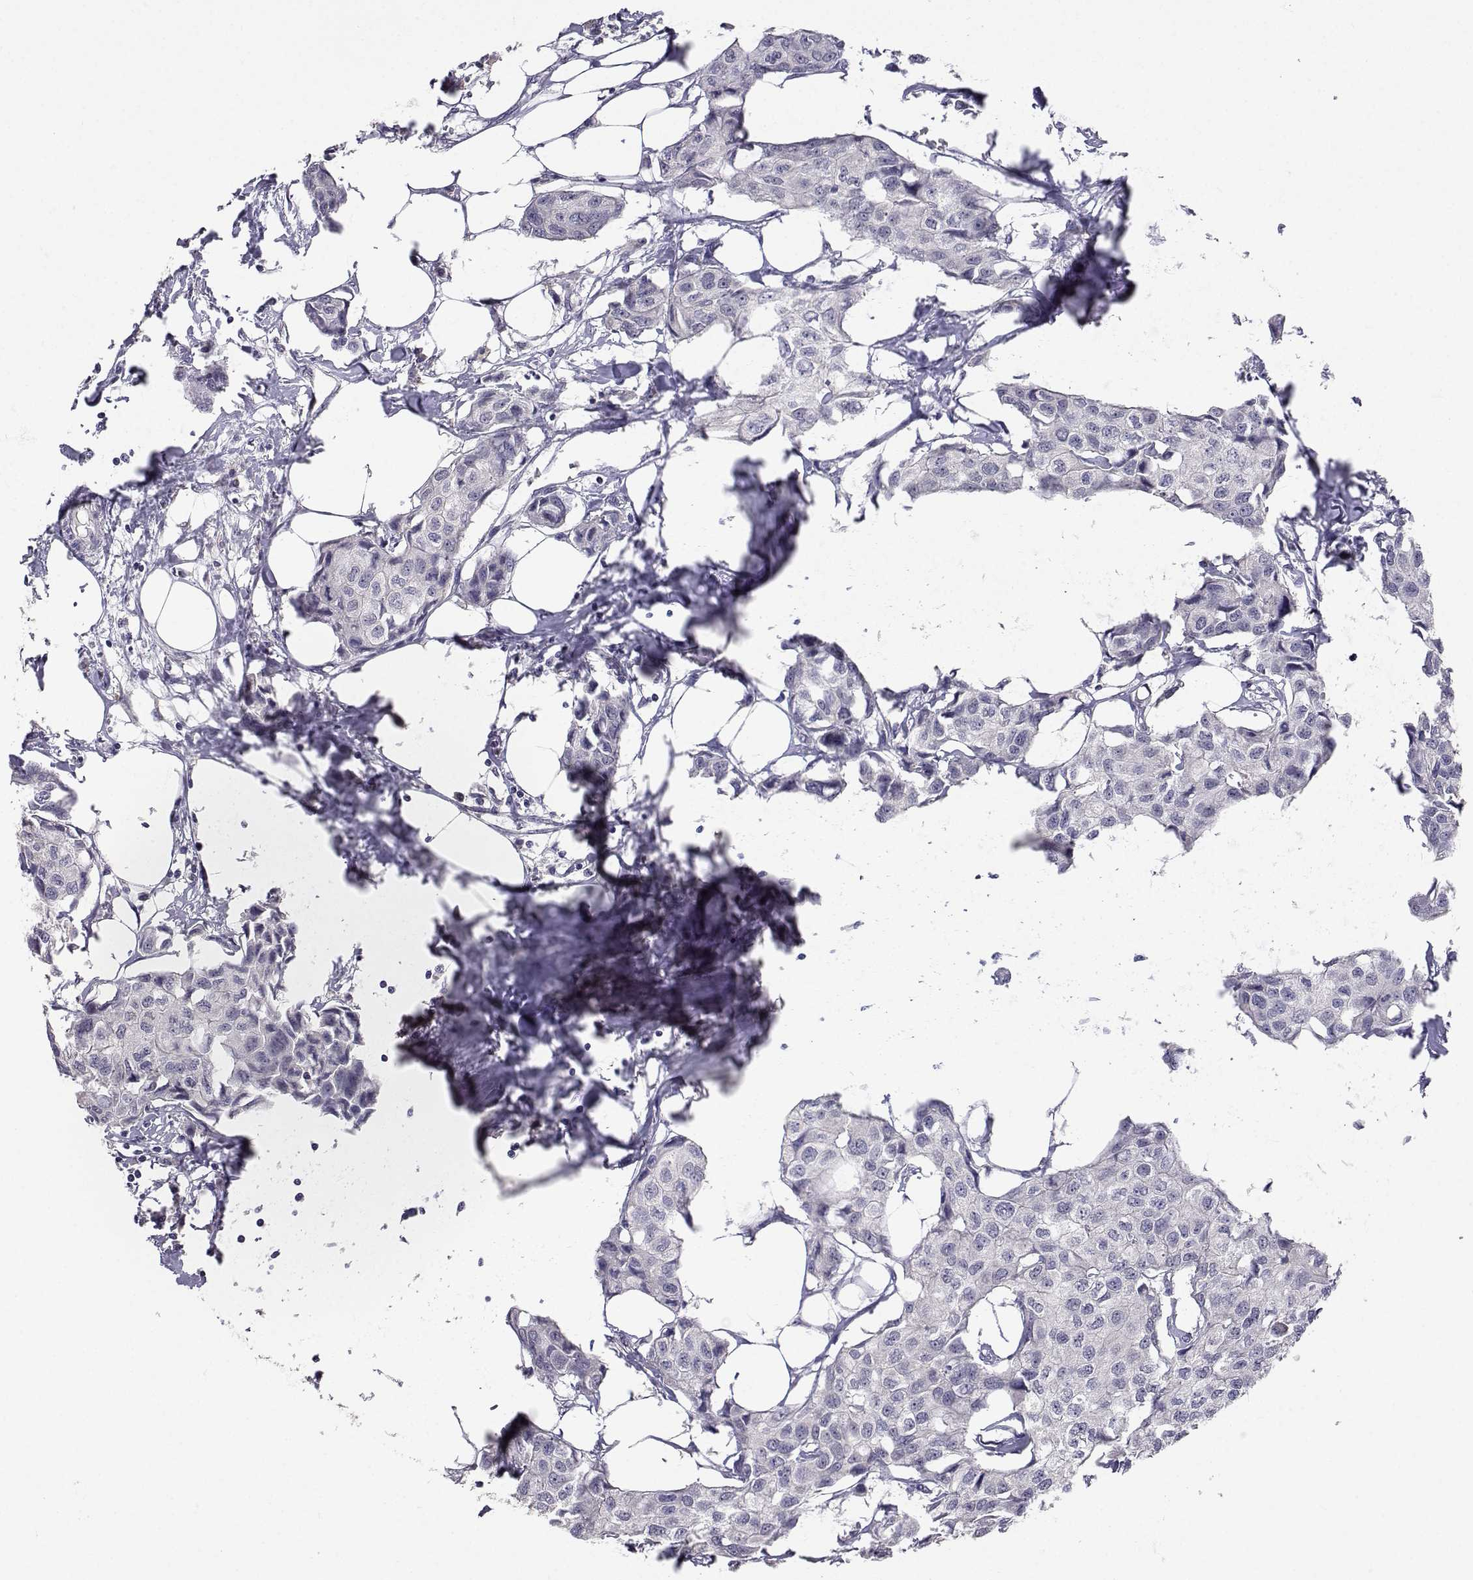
{"staining": {"intensity": "negative", "quantity": "none", "location": "none"}, "tissue": "breast cancer", "cell_type": "Tumor cells", "image_type": "cancer", "snomed": [{"axis": "morphology", "description": "Duct carcinoma"}, {"axis": "topography", "description": "Breast"}], "caption": "This is a photomicrograph of immunohistochemistry (IHC) staining of breast cancer, which shows no expression in tumor cells.", "gene": "SLC6A3", "patient": {"sex": "female", "age": 80}}